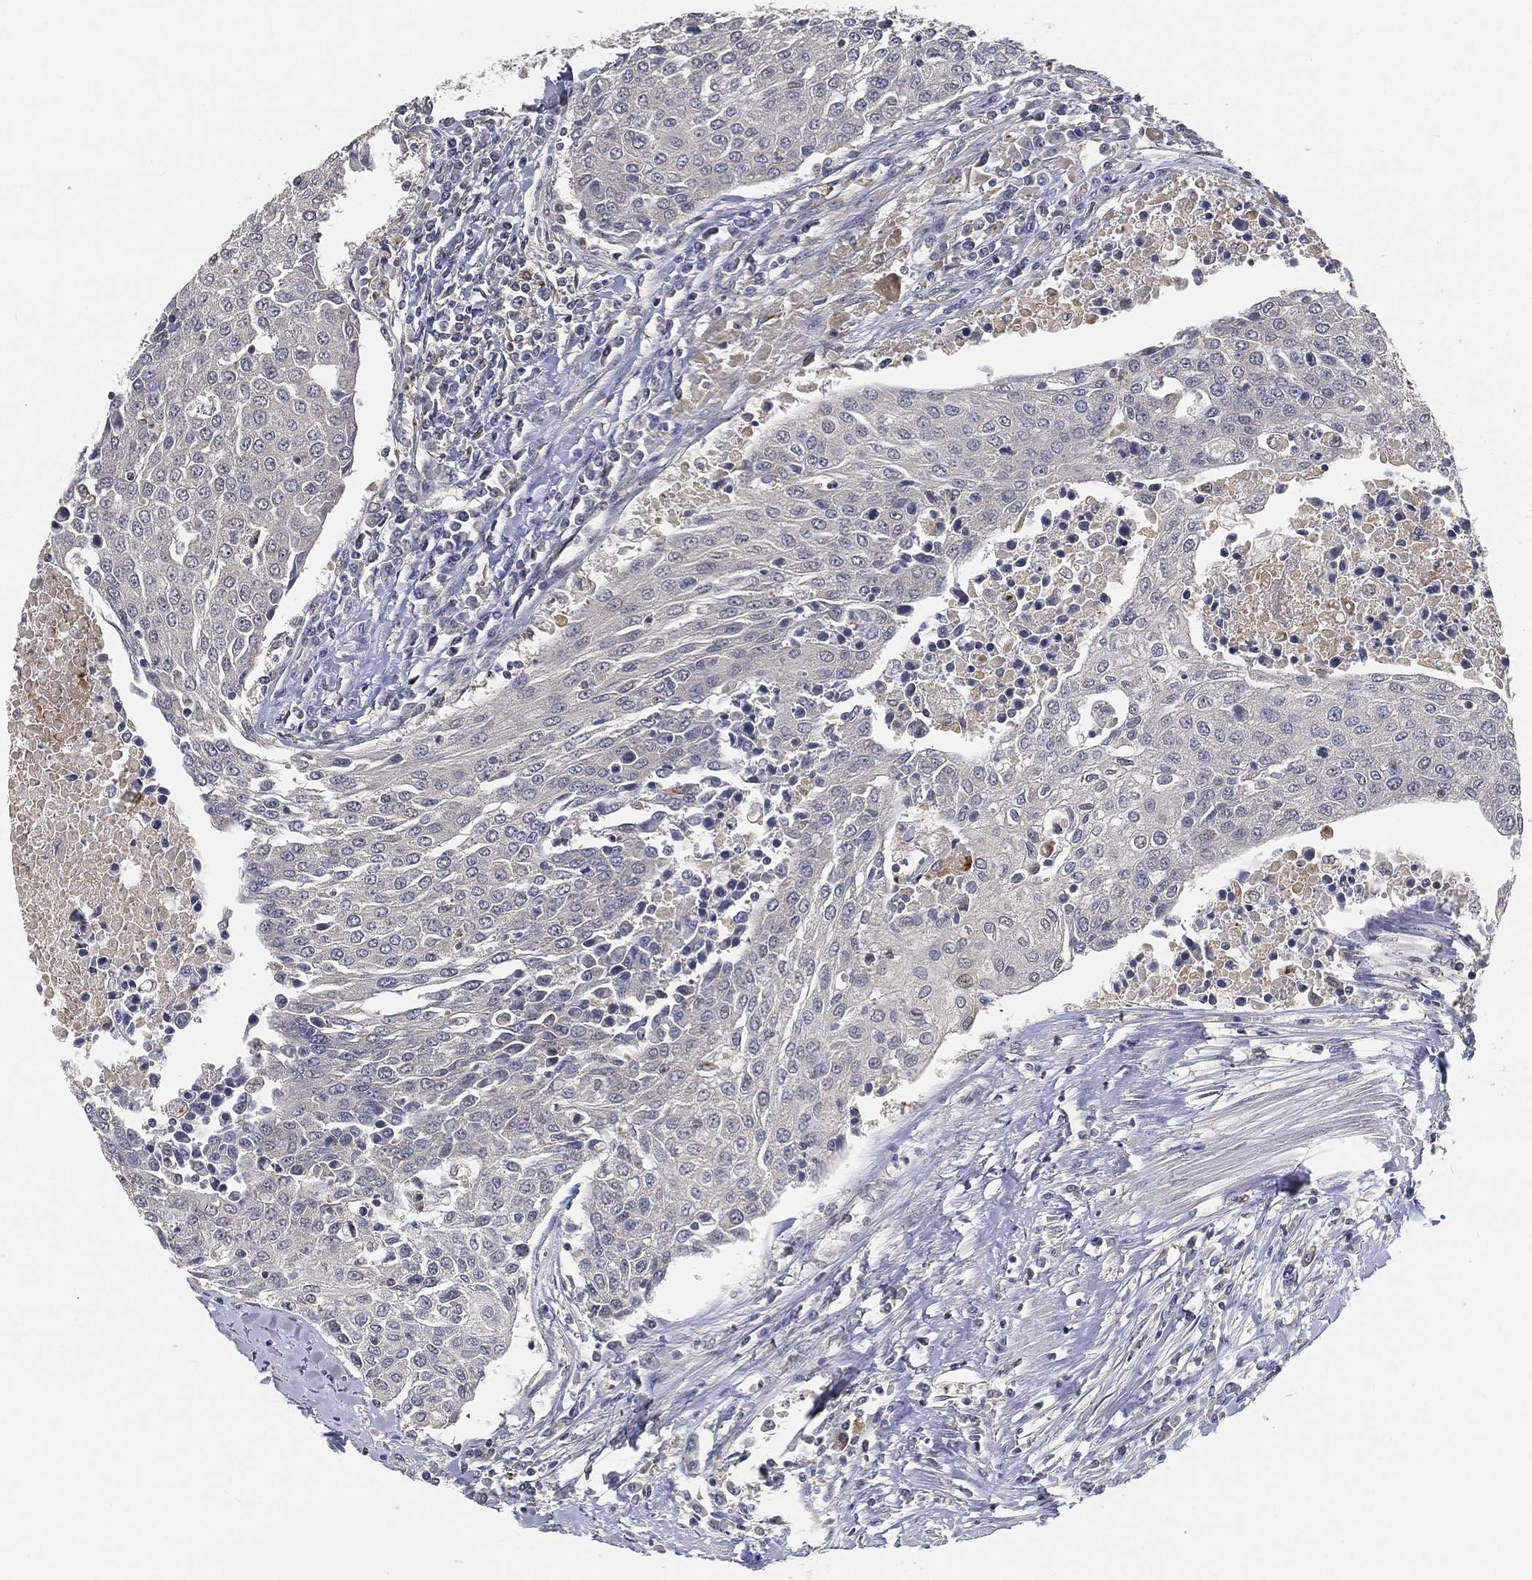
{"staining": {"intensity": "negative", "quantity": "none", "location": "none"}, "tissue": "urothelial cancer", "cell_type": "Tumor cells", "image_type": "cancer", "snomed": [{"axis": "morphology", "description": "Urothelial carcinoma, High grade"}, {"axis": "topography", "description": "Urinary bladder"}], "caption": "IHC photomicrograph of neoplastic tissue: human urothelial cancer stained with DAB displays no significant protein positivity in tumor cells.", "gene": "MAPK1", "patient": {"sex": "female", "age": 85}}